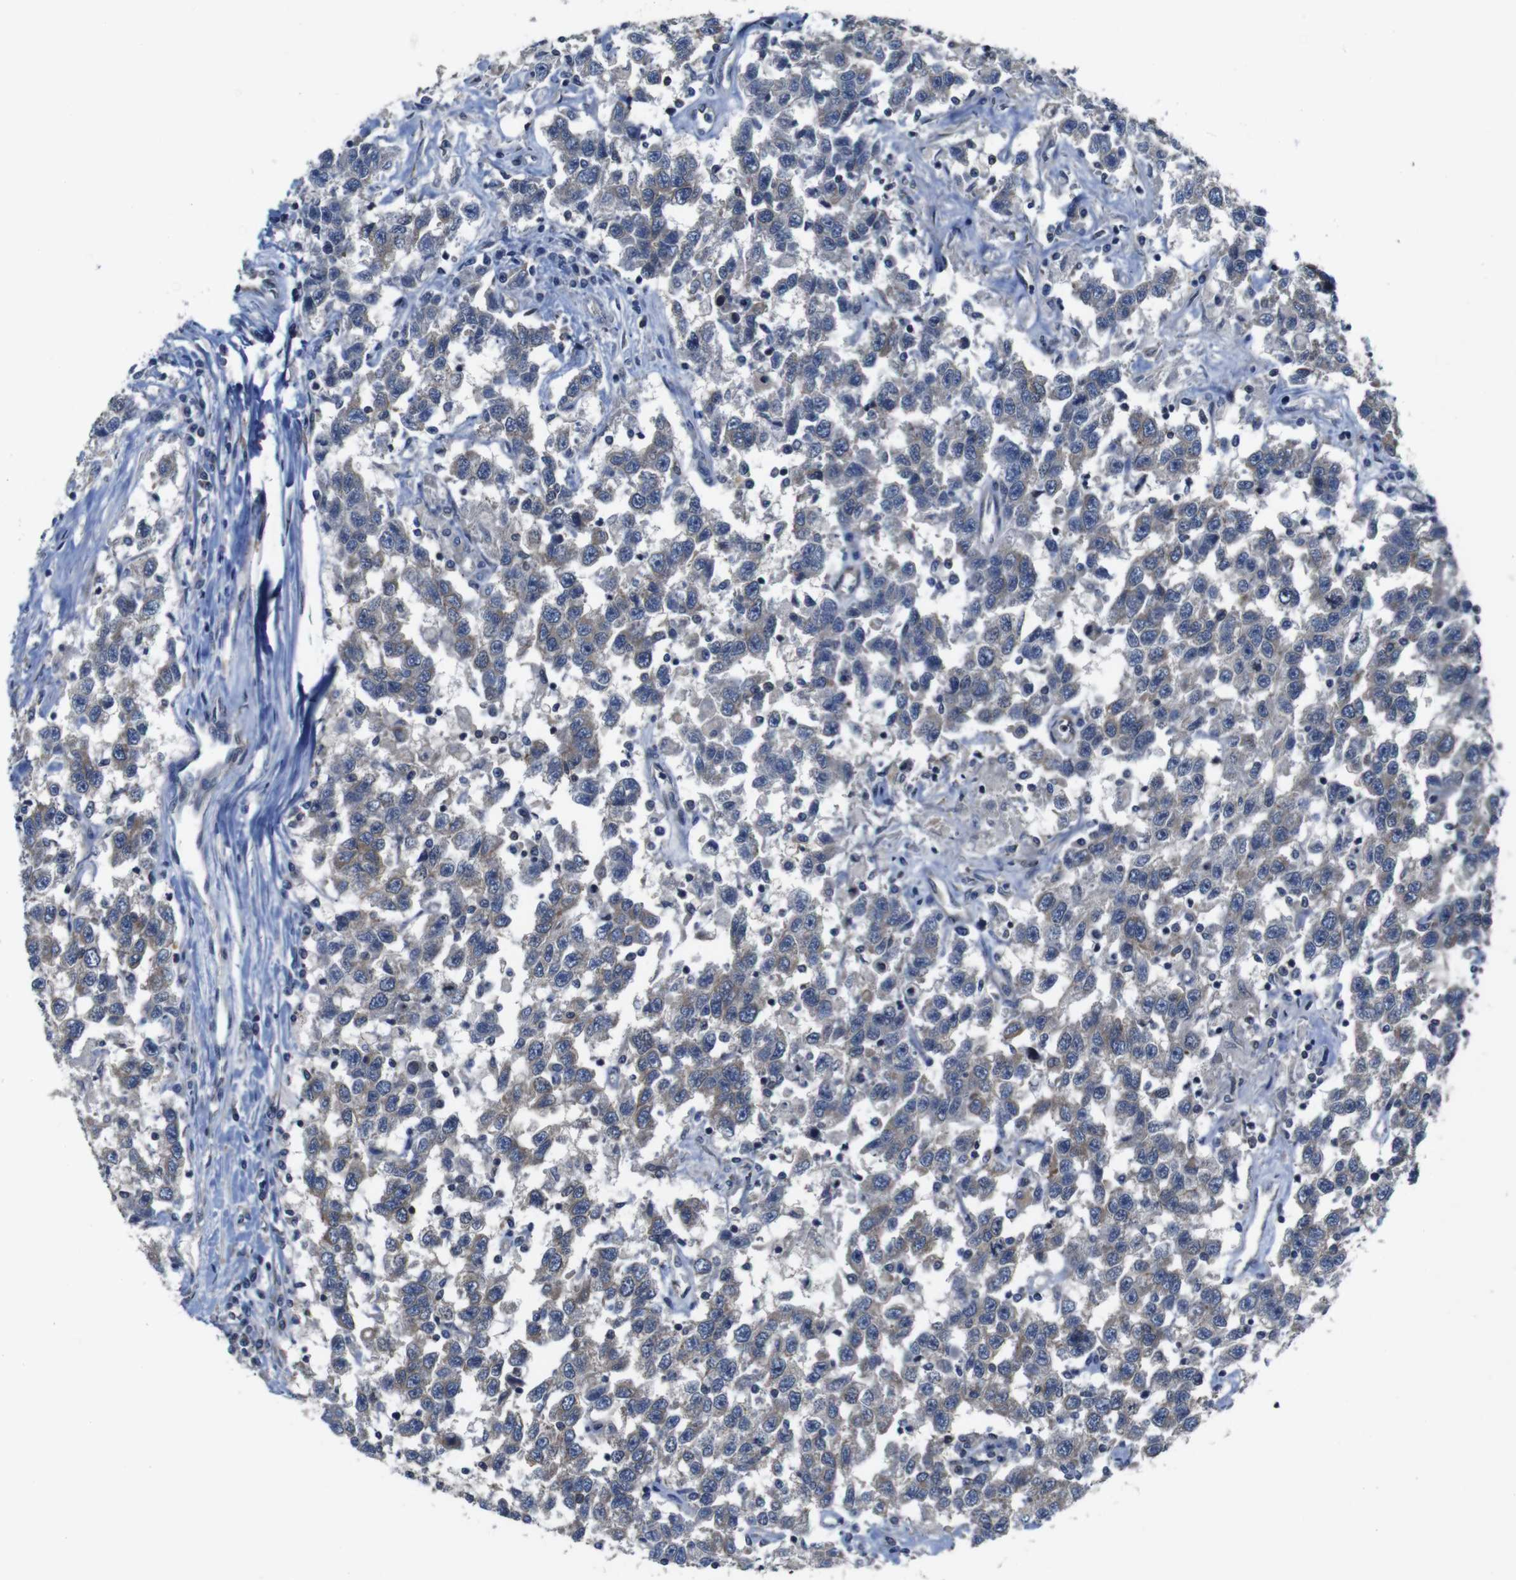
{"staining": {"intensity": "negative", "quantity": "none", "location": "none"}, "tissue": "testis cancer", "cell_type": "Tumor cells", "image_type": "cancer", "snomed": [{"axis": "morphology", "description": "Seminoma, NOS"}, {"axis": "topography", "description": "Testis"}], "caption": "Tumor cells show no significant staining in testis cancer. (DAB IHC with hematoxylin counter stain).", "gene": "GGT7", "patient": {"sex": "male", "age": 41}}